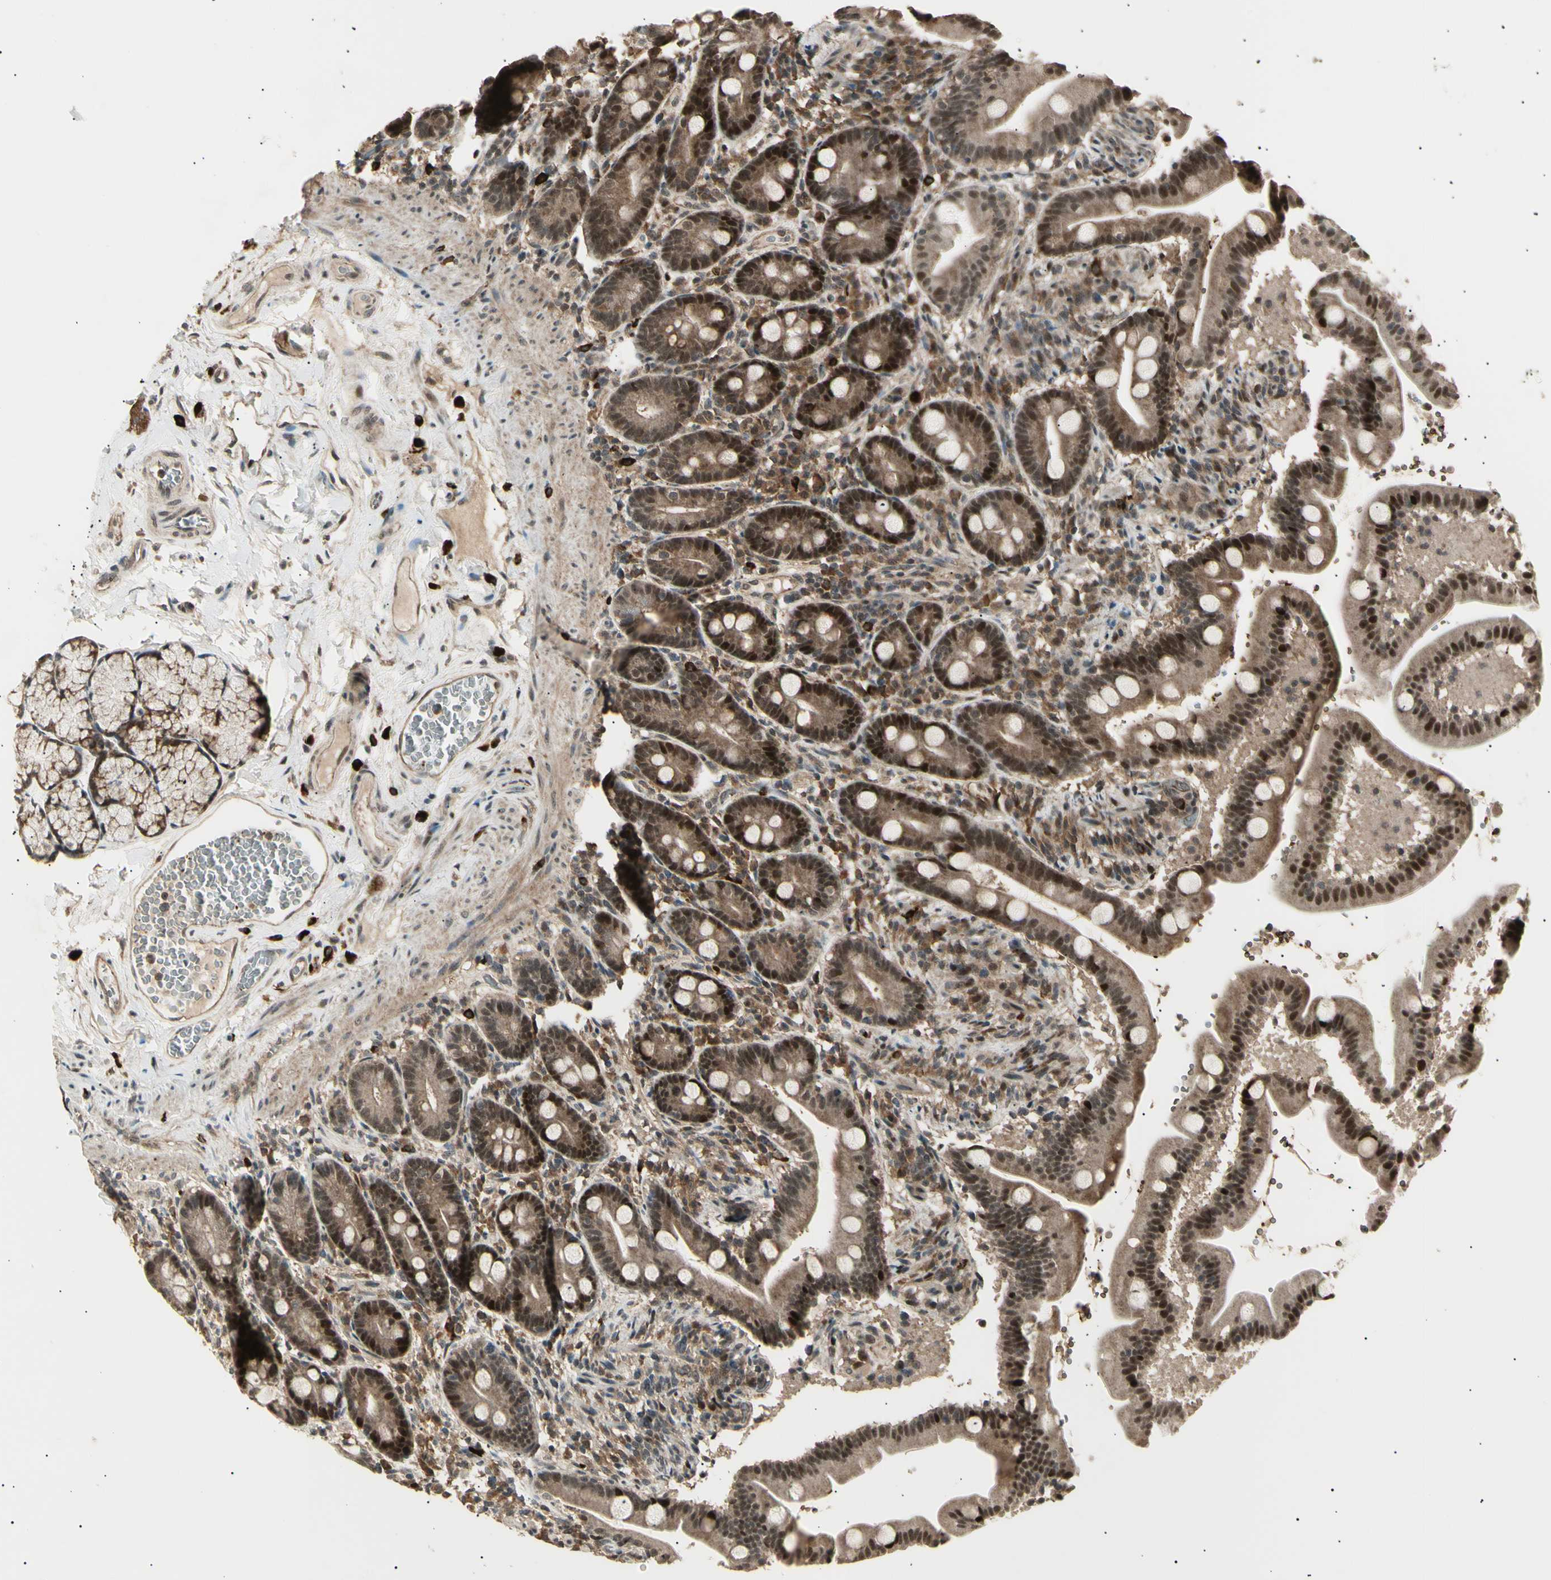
{"staining": {"intensity": "moderate", "quantity": ">75%", "location": "cytoplasmic/membranous,nuclear"}, "tissue": "duodenum", "cell_type": "Glandular cells", "image_type": "normal", "snomed": [{"axis": "morphology", "description": "Normal tissue, NOS"}, {"axis": "topography", "description": "Duodenum"}], "caption": "This micrograph demonstrates immunohistochemistry (IHC) staining of normal human duodenum, with medium moderate cytoplasmic/membranous,nuclear staining in approximately >75% of glandular cells.", "gene": "NUAK2", "patient": {"sex": "male", "age": 54}}